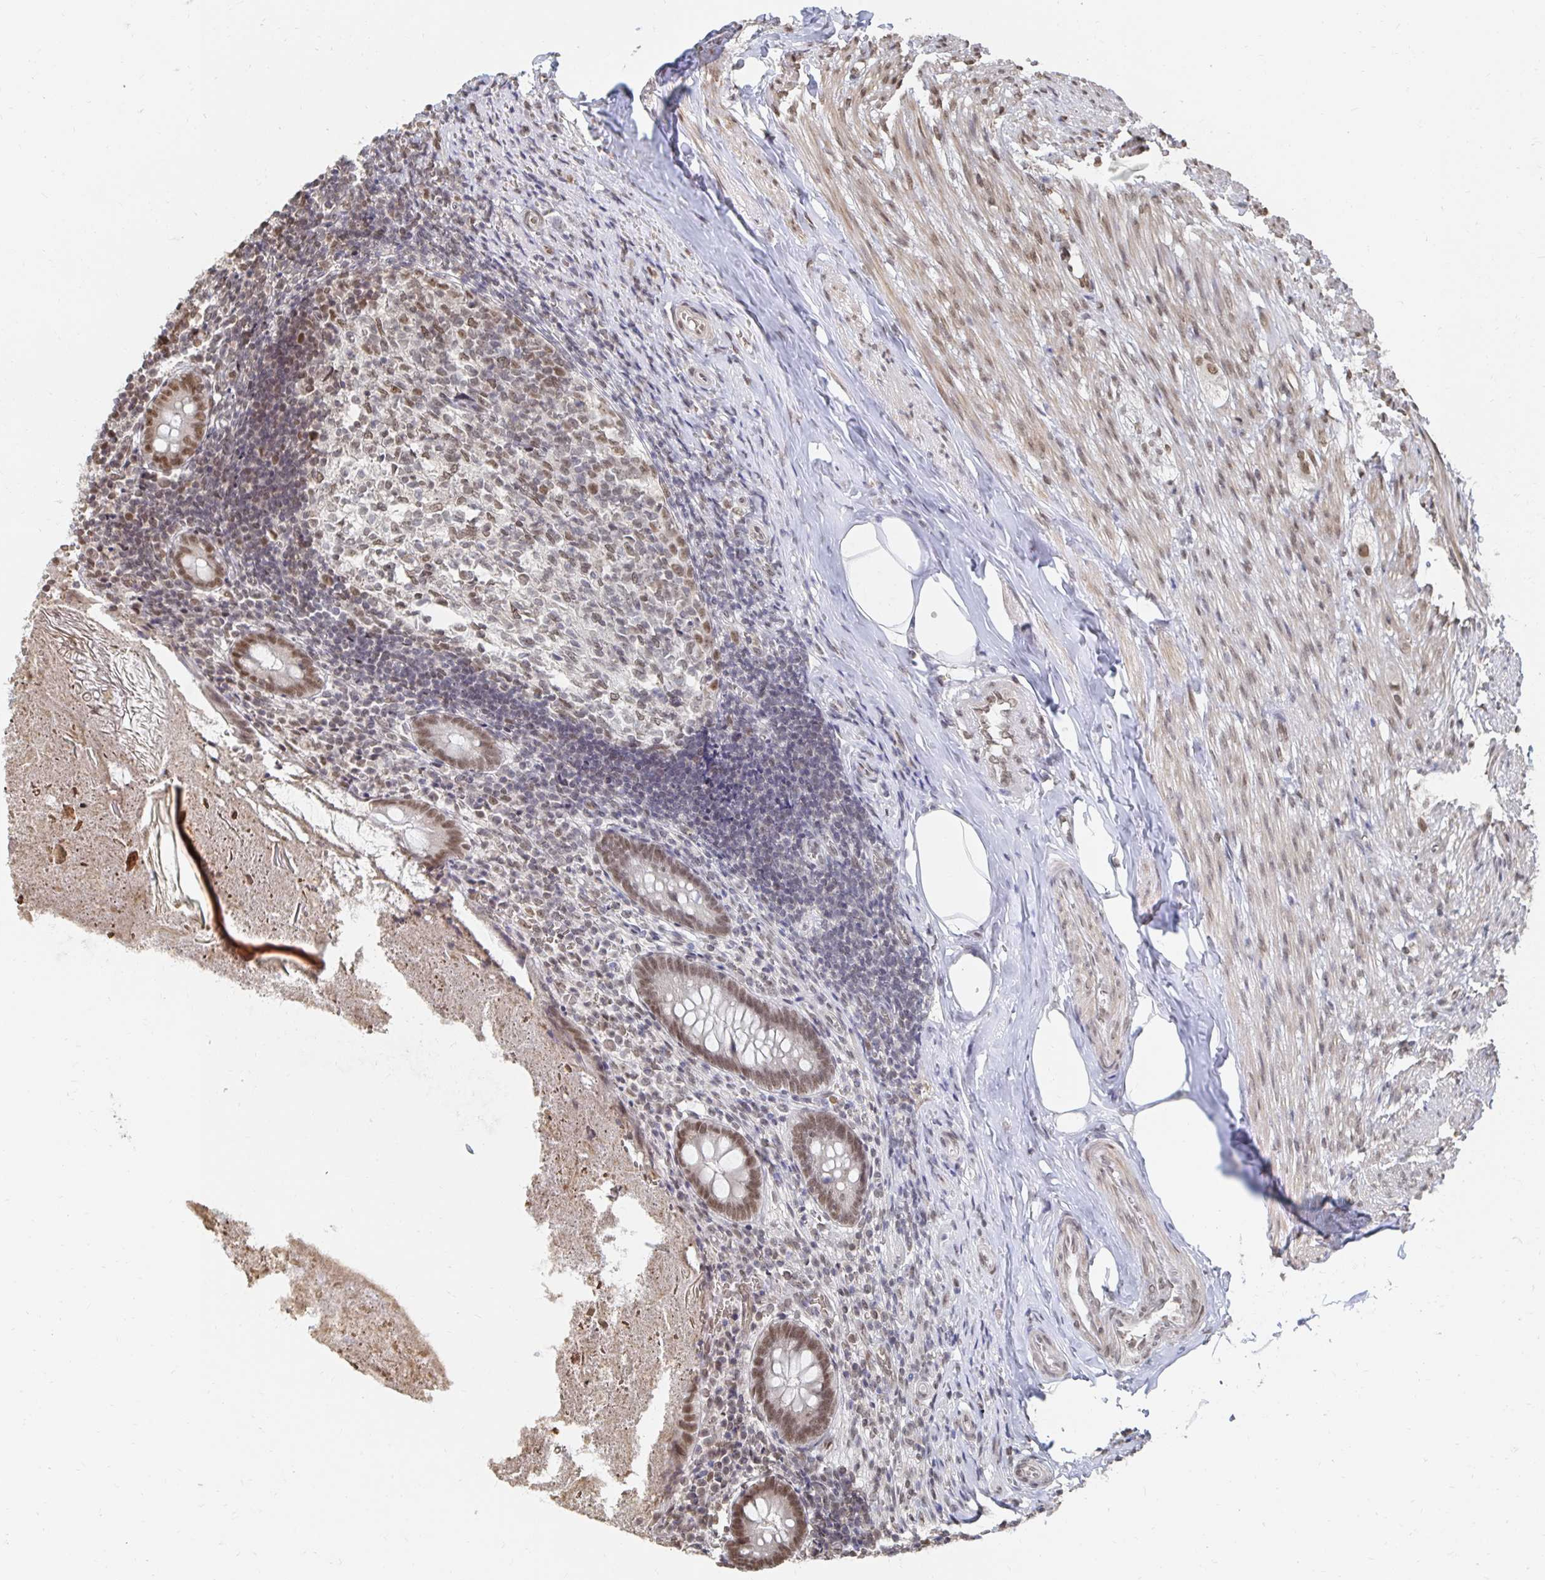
{"staining": {"intensity": "moderate", "quantity": ">75%", "location": "nuclear"}, "tissue": "appendix", "cell_type": "Glandular cells", "image_type": "normal", "snomed": [{"axis": "morphology", "description": "Normal tissue, NOS"}, {"axis": "topography", "description": "Appendix"}], "caption": "Protein expression analysis of benign appendix exhibits moderate nuclear staining in approximately >75% of glandular cells.", "gene": "GTF3C6", "patient": {"sex": "female", "age": 17}}